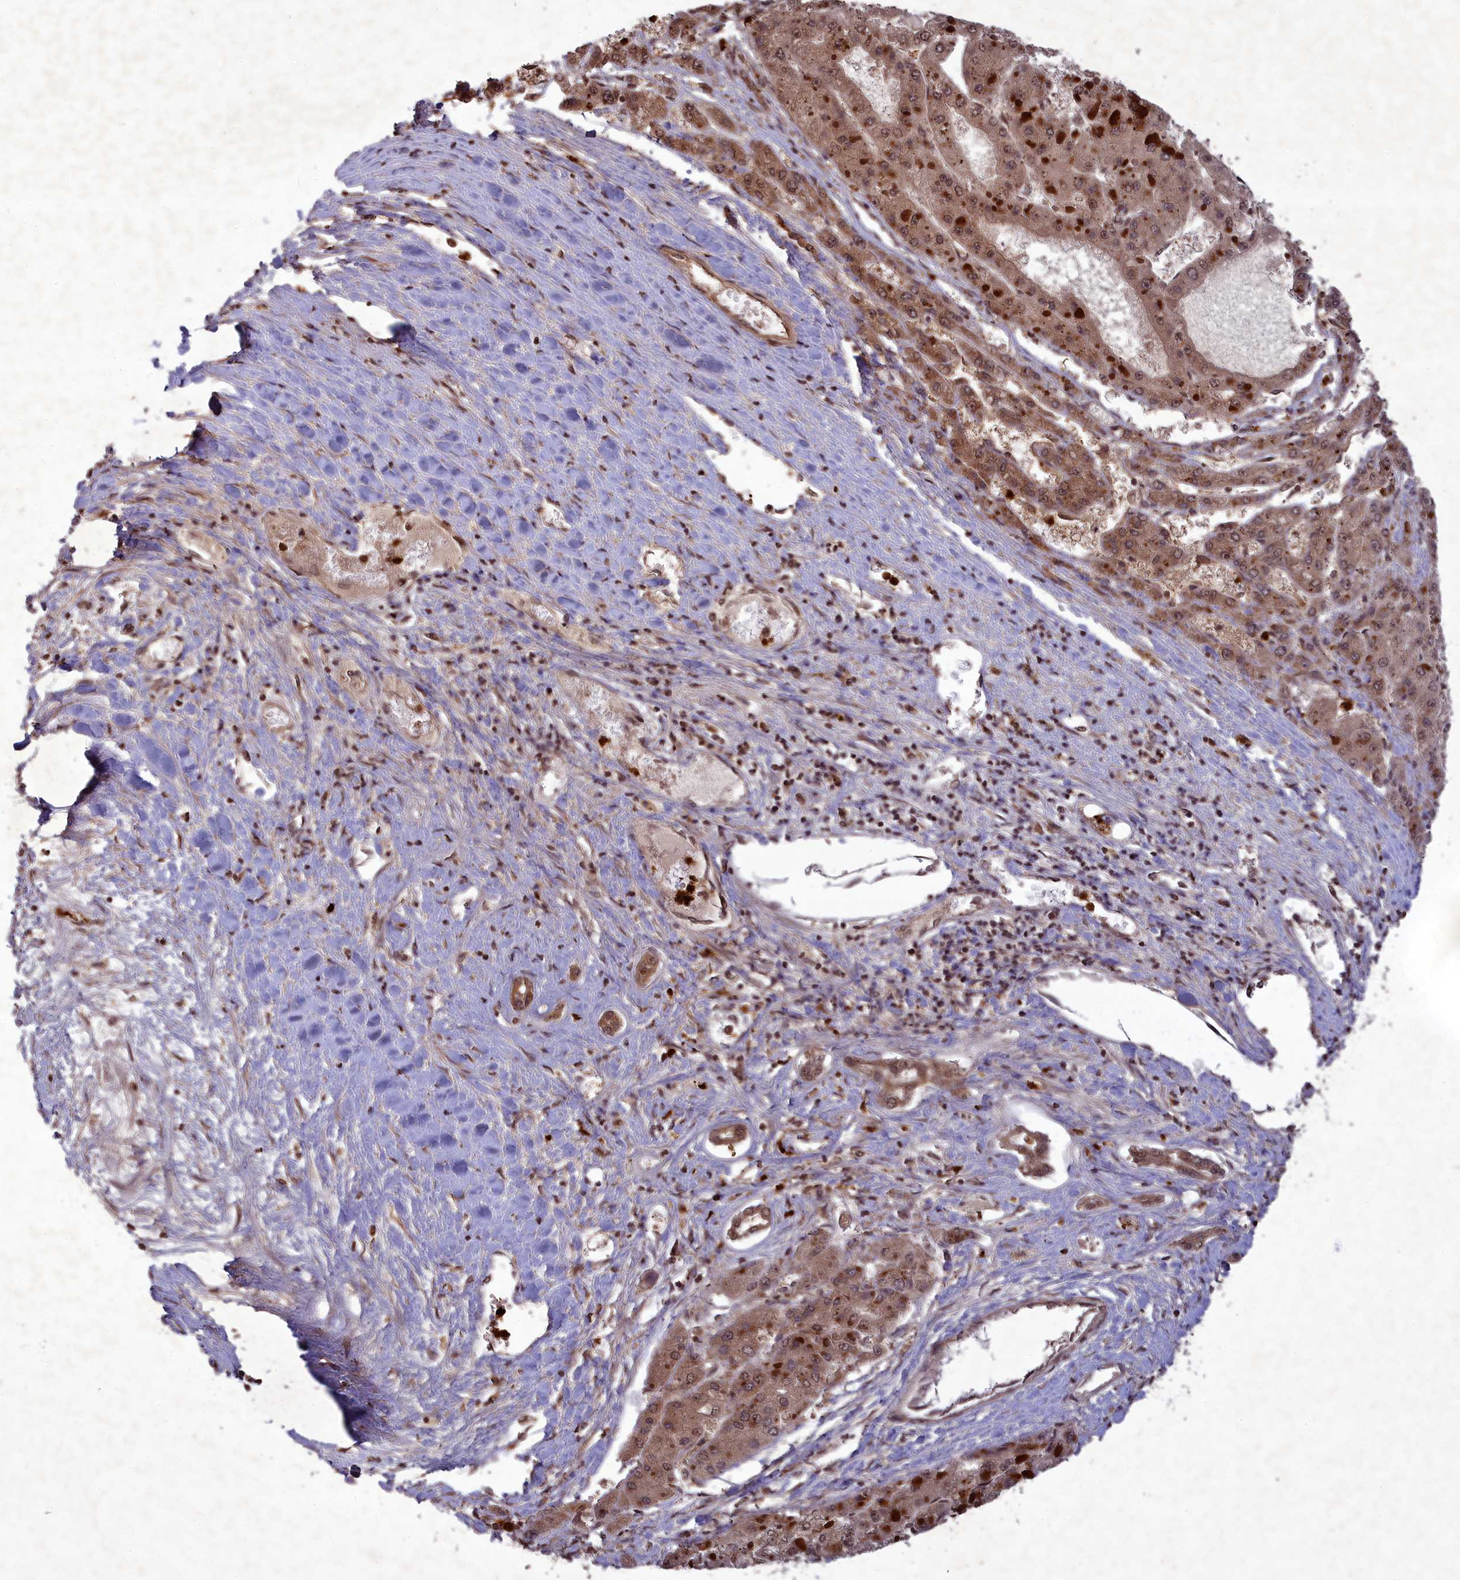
{"staining": {"intensity": "moderate", "quantity": ">75%", "location": "cytoplasmic/membranous,nuclear"}, "tissue": "liver cancer", "cell_type": "Tumor cells", "image_type": "cancer", "snomed": [{"axis": "morphology", "description": "Carcinoma, Hepatocellular, NOS"}, {"axis": "topography", "description": "Liver"}], "caption": "The micrograph exhibits immunohistochemical staining of liver cancer (hepatocellular carcinoma). There is moderate cytoplasmic/membranous and nuclear positivity is present in approximately >75% of tumor cells.", "gene": "SRMS", "patient": {"sex": "female", "age": 73}}